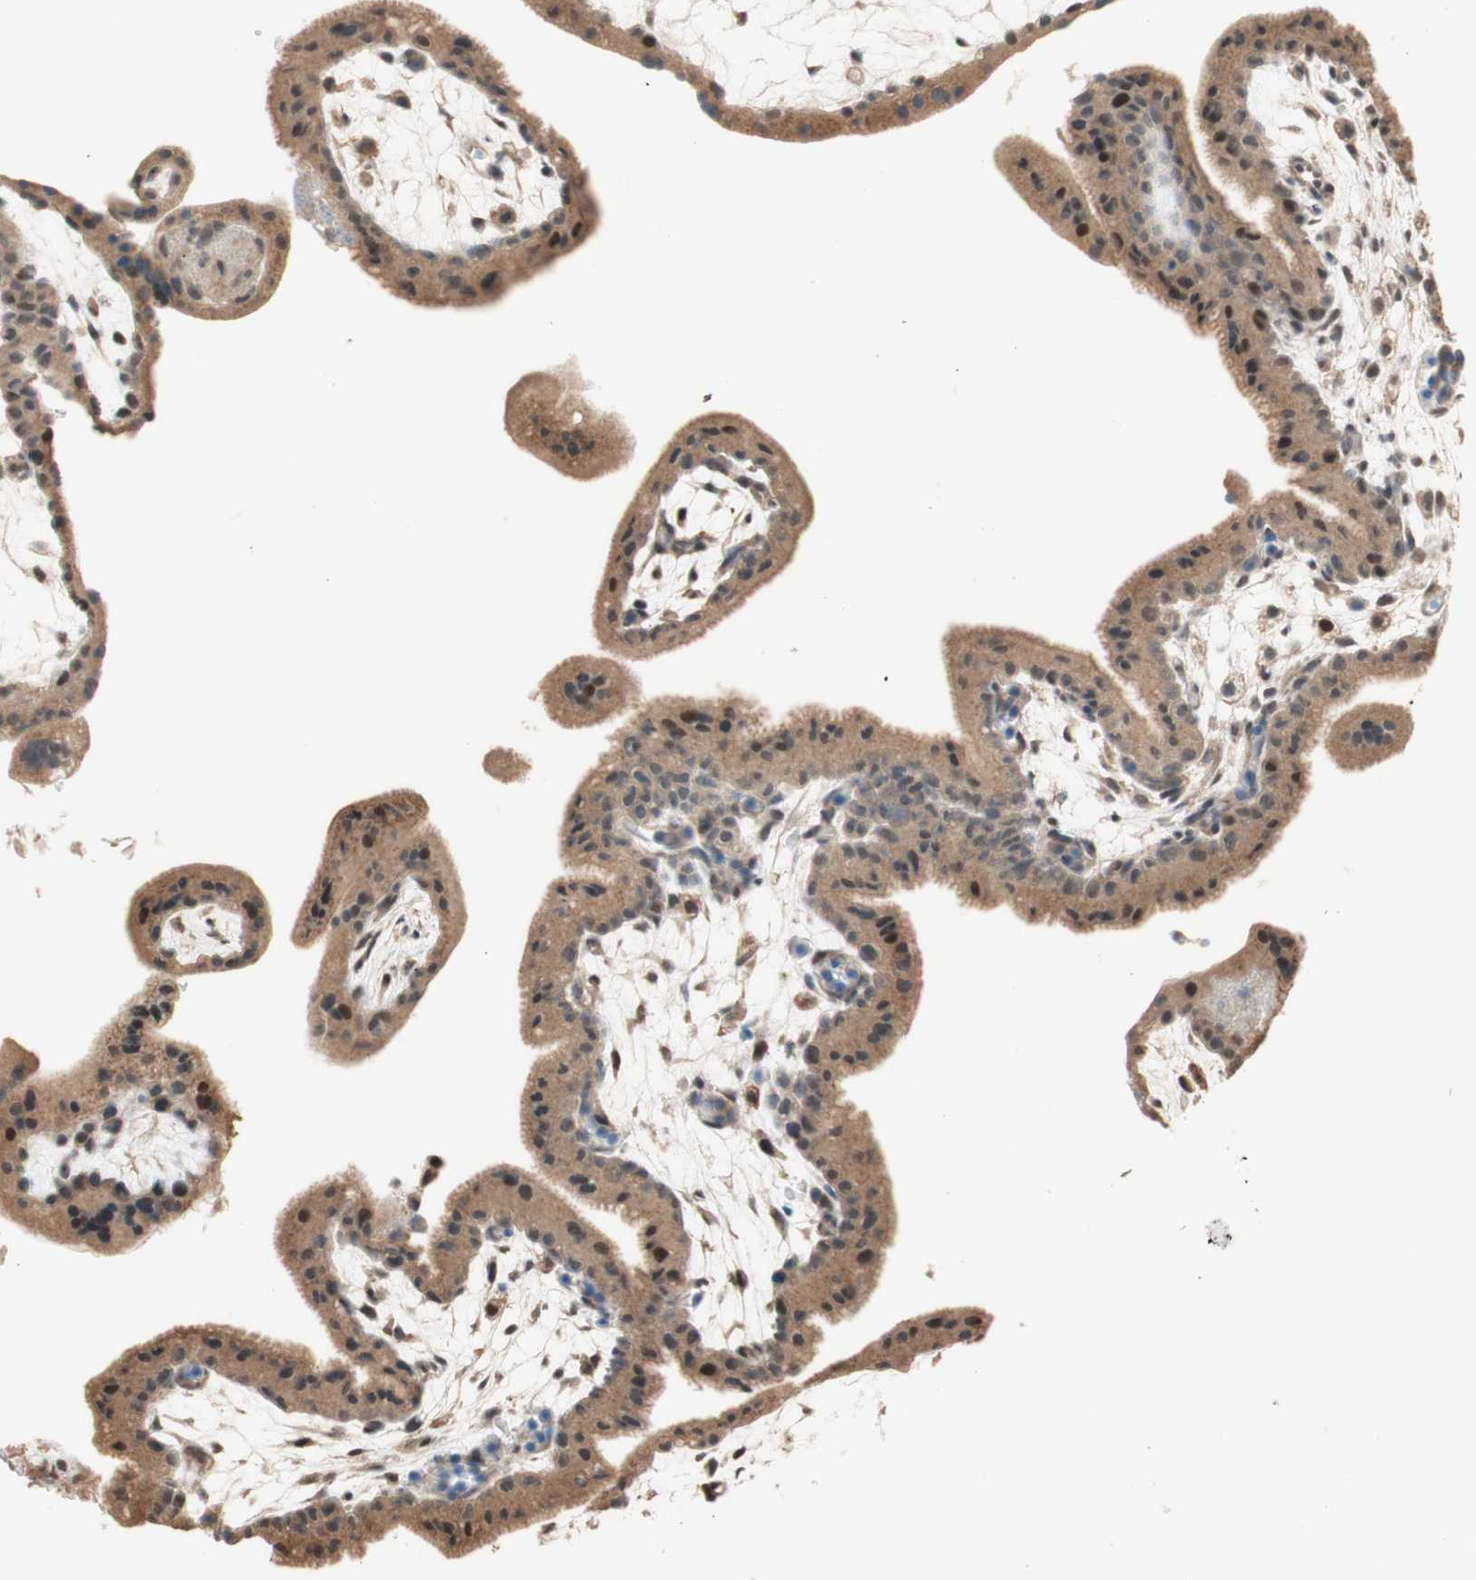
{"staining": {"intensity": "moderate", "quantity": ">75%", "location": "cytoplasmic/membranous"}, "tissue": "placenta", "cell_type": "Trophoblastic cells", "image_type": "normal", "snomed": [{"axis": "morphology", "description": "Normal tissue, NOS"}, {"axis": "topography", "description": "Placenta"}], "caption": "Trophoblastic cells demonstrate medium levels of moderate cytoplasmic/membranous positivity in approximately >75% of cells in normal placenta.", "gene": "CCNC", "patient": {"sex": "female", "age": 35}}